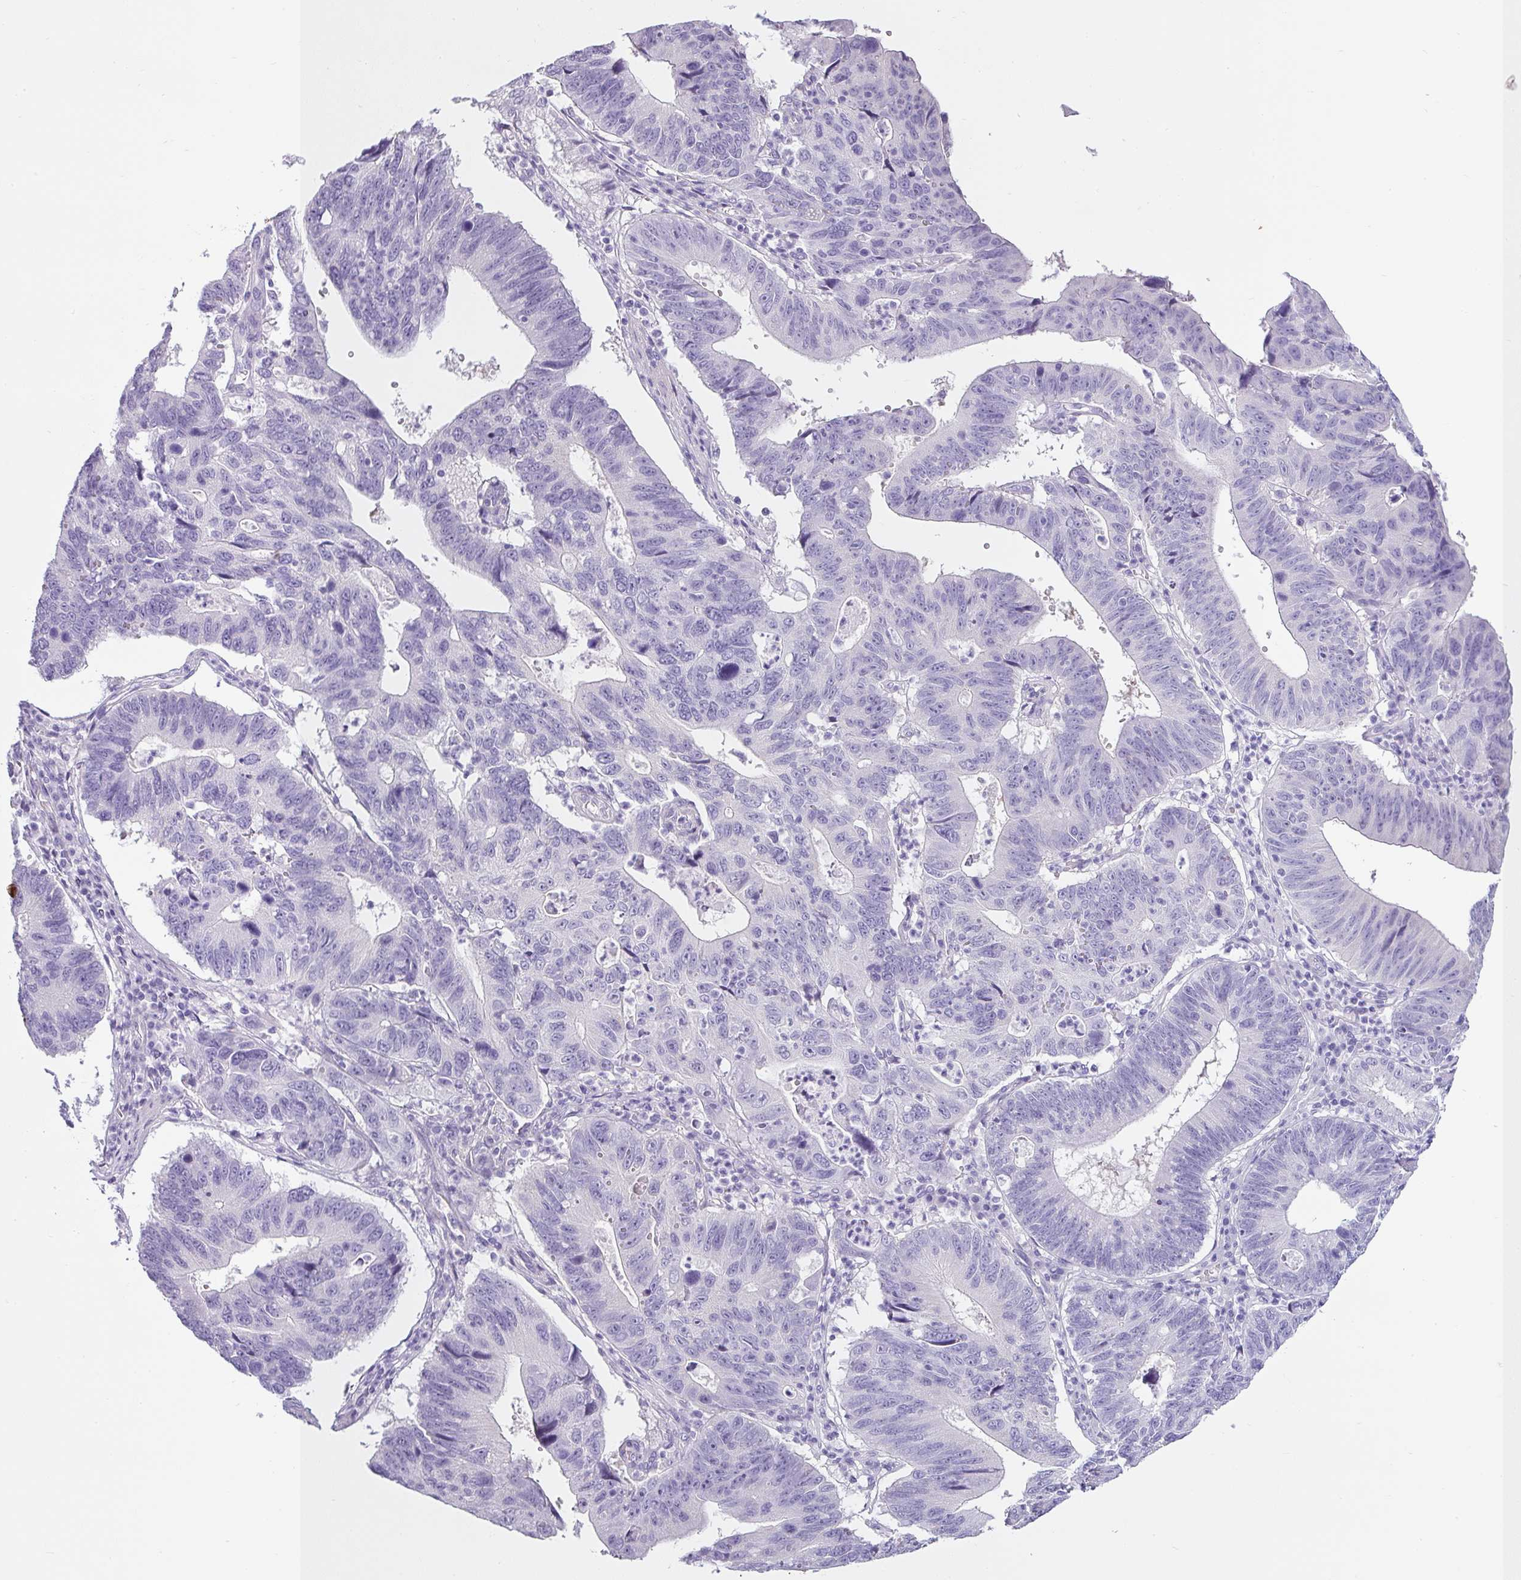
{"staining": {"intensity": "negative", "quantity": "none", "location": "none"}, "tissue": "stomach cancer", "cell_type": "Tumor cells", "image_type": "cancer", "snomed": [{"axis": "morphology", "description": "Adenocarcinoma, NOS"}, {"axis": "topography", "description": "Stomach"}], "caption": "Immunohistochemistry (IHC) image of neoplastic tissue: adenocarcinoma (stomach) stained with DAB demonstrates no significant protein staining in tumor cells.", "gene": "VCY1B", "patient": {"sex": "male", "age": 59}}